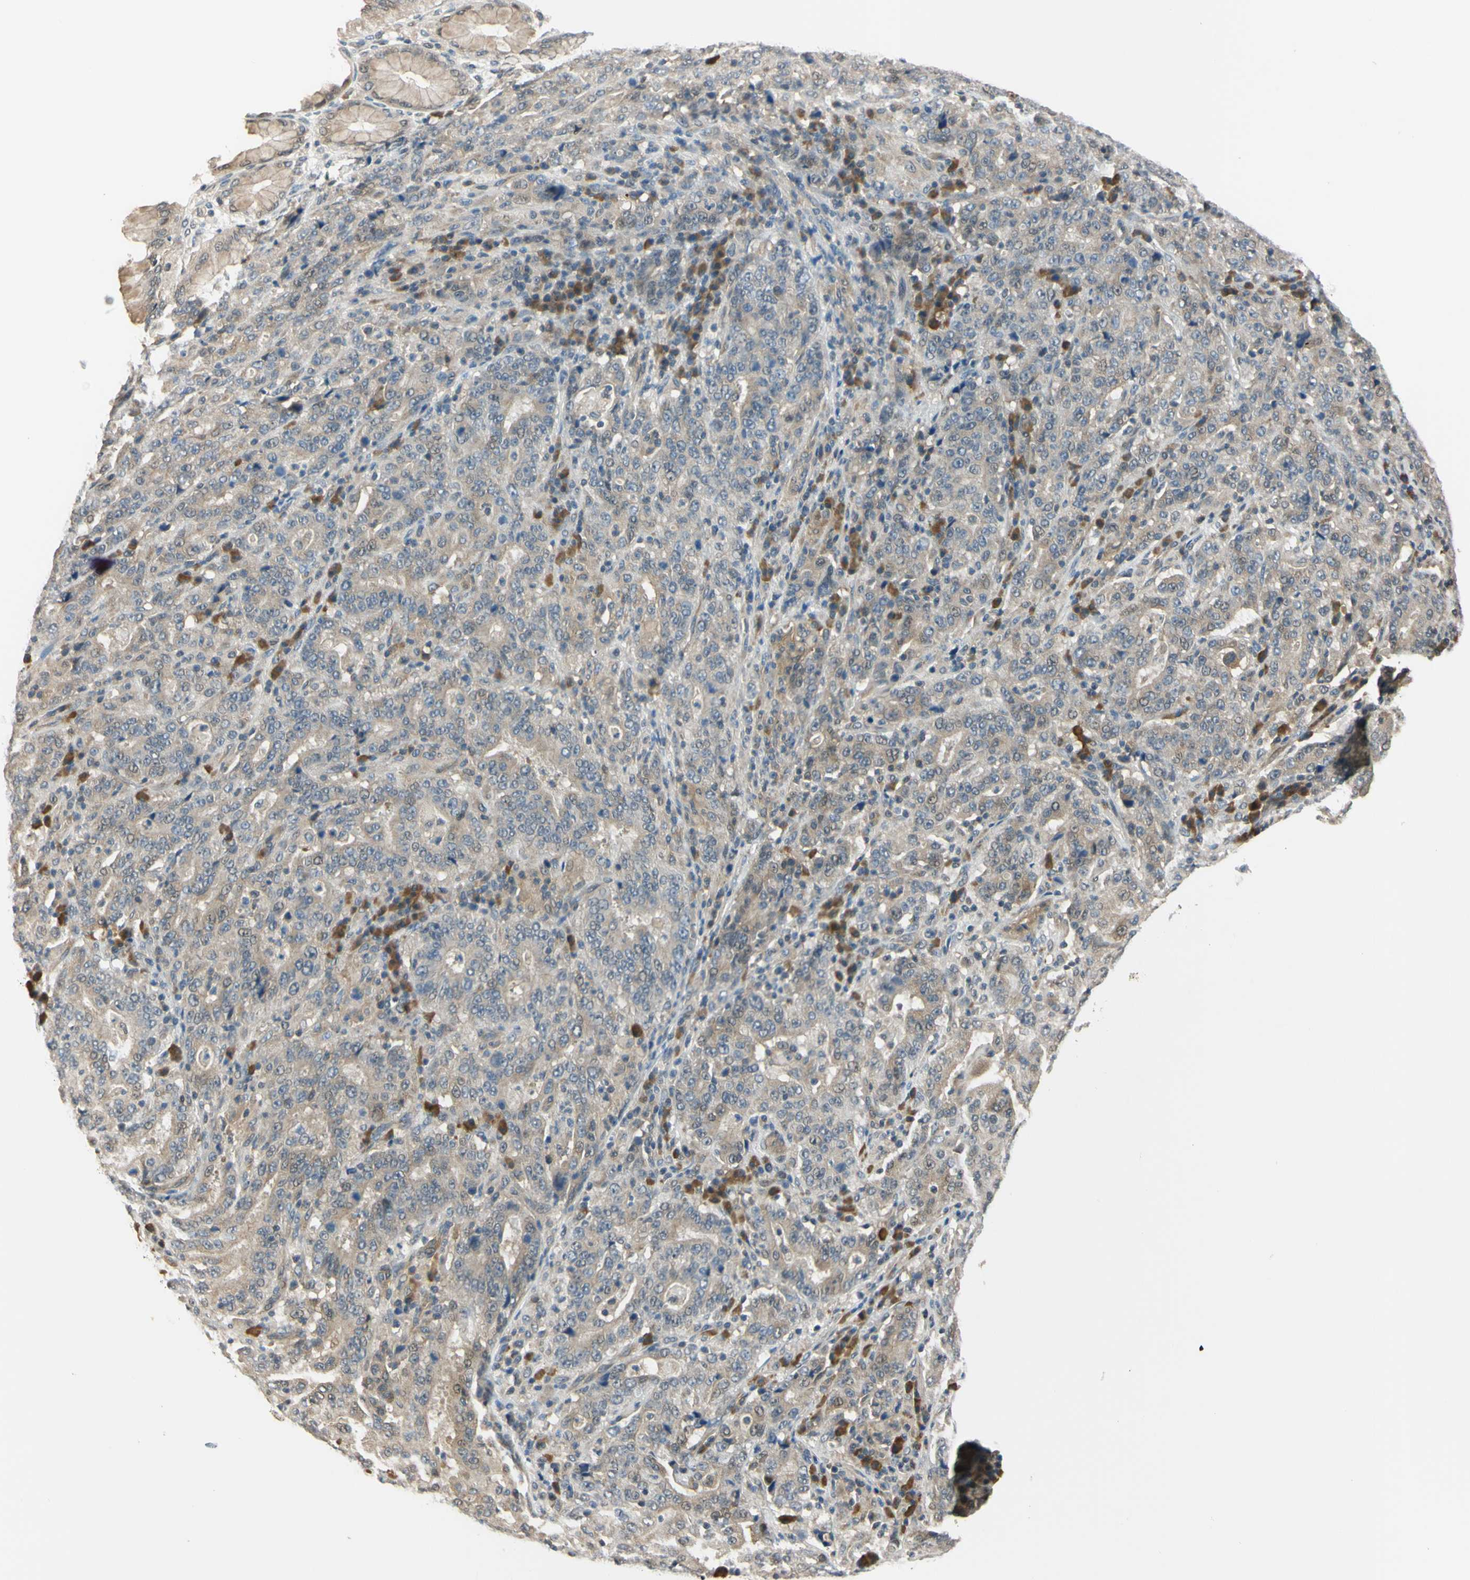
{"staining": {"intensity": "weak", "quantity": ">75%", "location": "cytoplasmic/membranous"}, "tissue": "stomach cancer", "cell_type": "Tumor cells", "image_type": "cancer", "snomed": [{"axis": "morphology", "description": "Normal tissue, NOS"}, {"axis": "morphology", "description": "Adenocarcinoma, NOS"}, {"axis": "topography", "description": "Stomach, upper"}, {"axis": "topography", "description": "Stomach"}], "caption": "There is low levels of weak cytoplasmic/membranous positivity in tumor cells of stomach adenocarcinoma, as demonstrated by immunohistochemical staining (brown color).", "gene": "RASGRF1", "patient": {"sex": "male", "age": 59}}